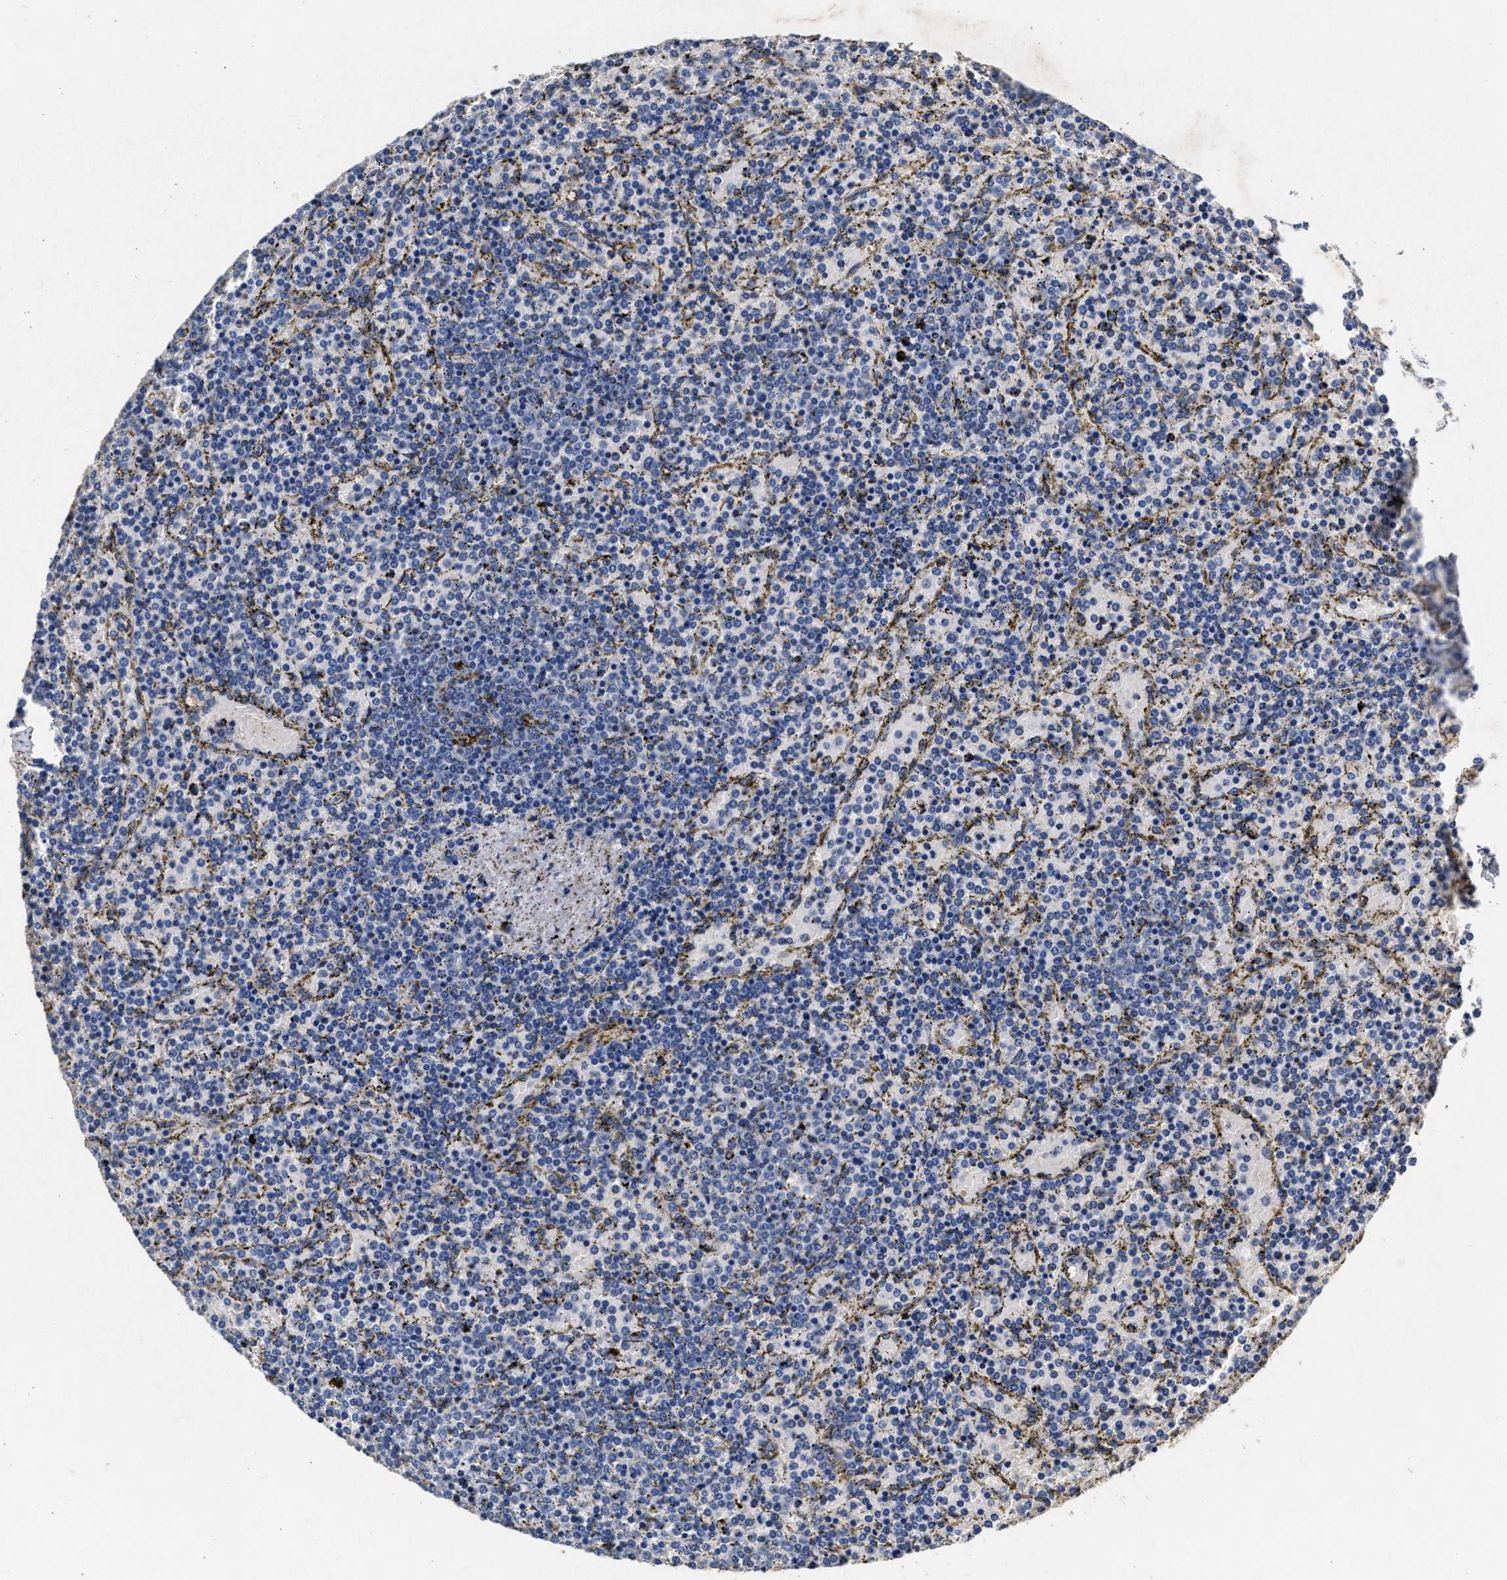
{"staining": {"intensity": "negative", "quantity": "none", "location": "none"}, "tissue": "lymphoma", "cell_type": "Tumor cells", "image_type": "cancer", "snomed": [{"axis": "morphology", "description": "Malignant lymphoma, non-Hodgkin's type, Low grade"}, {"axis": "topography", "description": "Spleen"}], "caption": "The IHC histopathology image has no significant expression in tumor cells of malignant lymphoma, non-Hodgkin's type (low-grade) tissue.", "gene": "LTB4R2", "patient": {"sex": "female", "age": 77}}